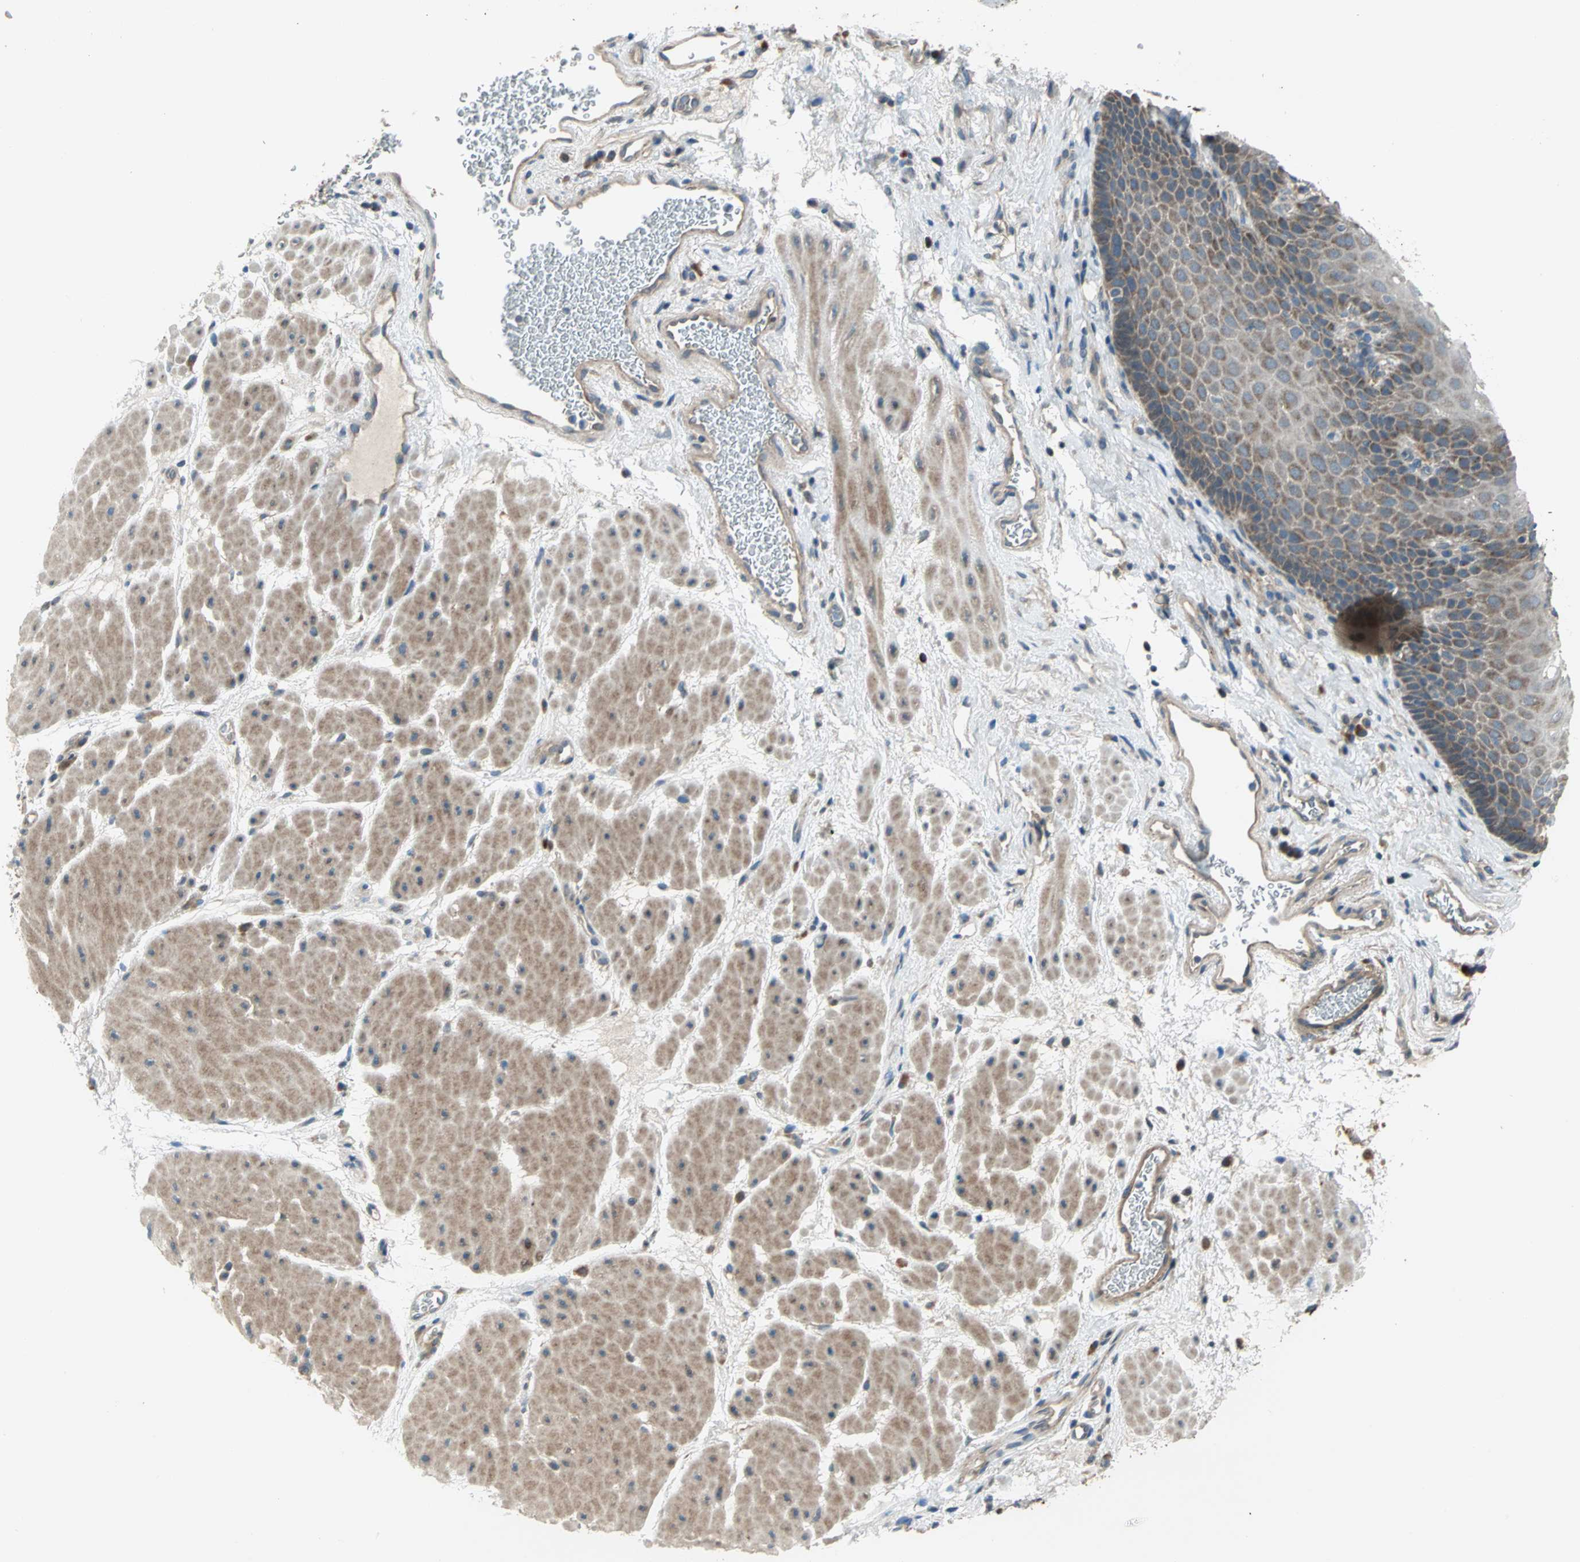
{"staining": {"intensity": "moderate", "quantity": "25%-75%", "location": "cytoplasmic/membranous"}, "tissue": "esophagus", "cell_type": "Squamous epithelial cells", "image_type": "normal", "snomed": [{"axis": "morphology", "description": "Normal tissue, NOS"}, {"axis": "topography", "description": "Esophagus"}], "caption": "Immunohistochemistry (IHC) (DAB) staining of normal esophagus displays moderate cytoplasmic/membranous protein staining in approximately 25%-75% of squamous epithelial cells.", "gene": "TRAK1", "patient": {"sex": "male", "age": 48}}